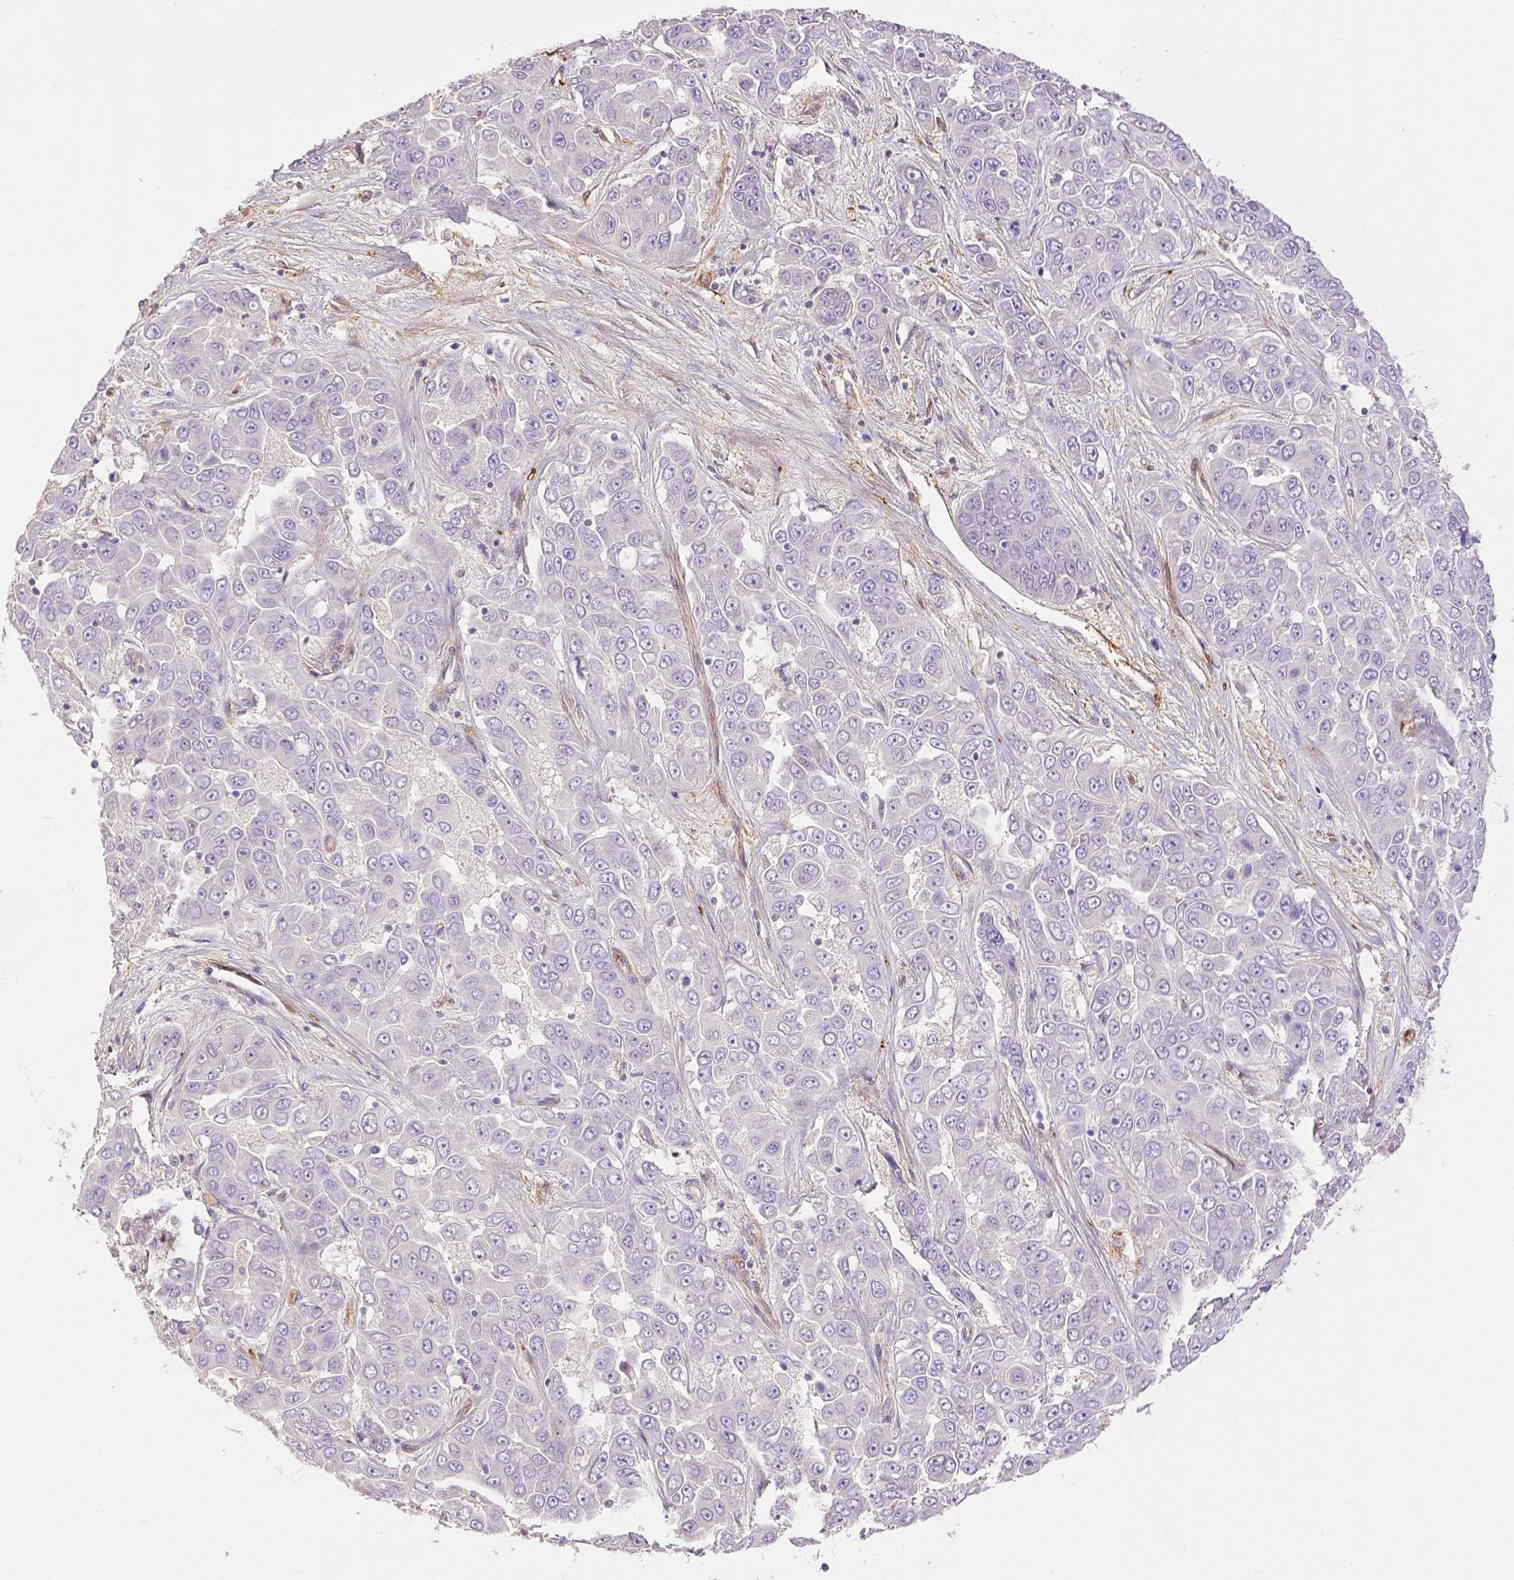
{"staining": {"intensity": "negative", "quantity": "none", "location": "none"}, "tissue": "liver cancer", "cell_type": "Tumor cells", "image_type": "cancer", "snomed": [{"axis": "morphology", "description": "Cholangiocarcinoma"}, {"axis": "topography", "description": "Liver"}], "caption": "High power microscopy histopathology image of an IHC histopathology image of liver cholangiocarcinoma, revealing no significant staining in tumor cells. The staining was performed using DAB to visualize the protein expression in brown, while the nuclei were stained in blue with hematoxylin (Magnification: 20x).", "gene": "THY1", "patient": {"sex": "female", "age": 52}}